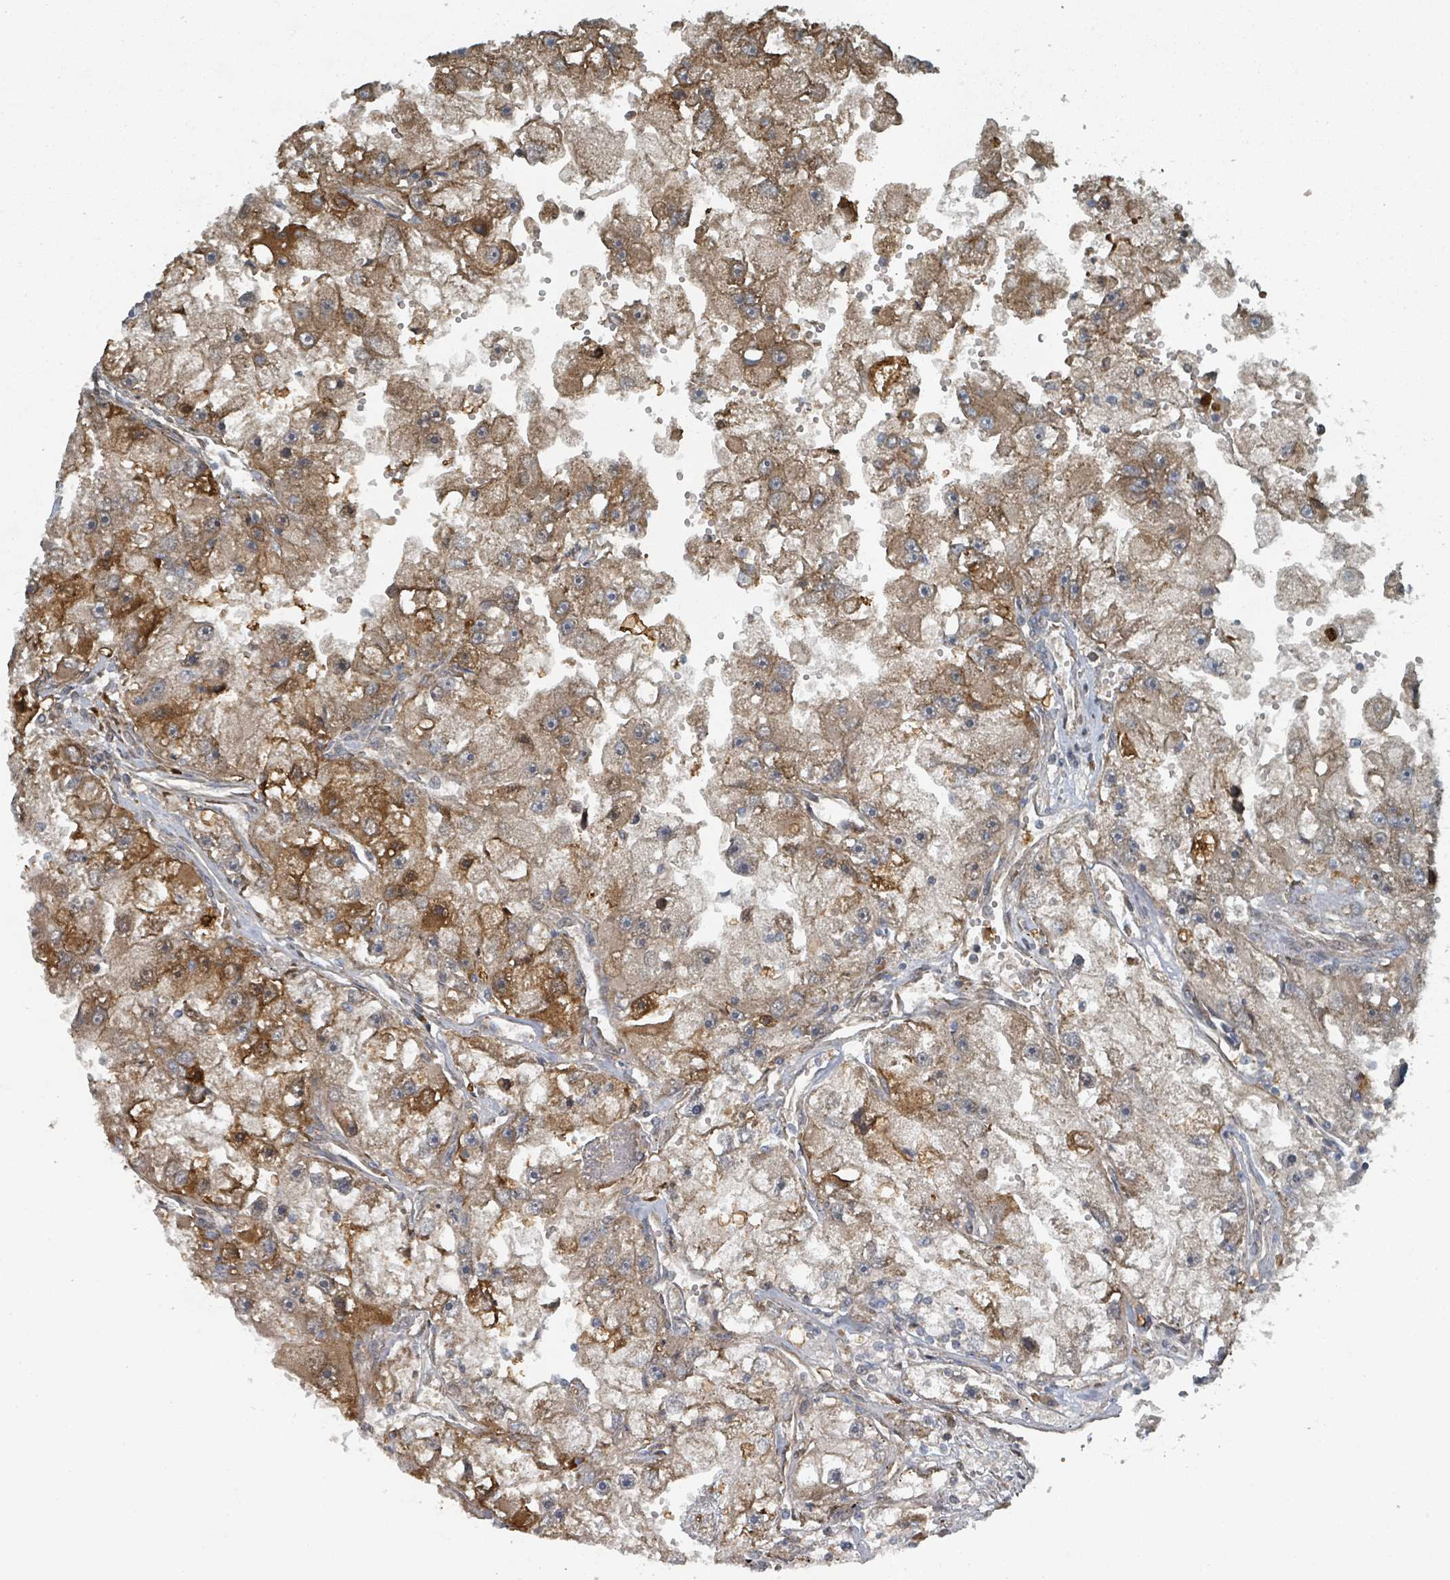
{"staining": {"intensity": "moderate", "quantity": ">75%", "location": "cytoplasmic/membranous"}, "tissue": "renal cancer", "cell_type": "Tumor cells", "image_type": "cancer", "snomed": [{"axis": "morphology", "description": "Adenocarcinoma, NOS"}, {"axis": "topography", "description": "Kidney"}], "caption": "About >75% of tumor cells in human renal cancer (adenocarcinoma) exhibit moderate cytoplasmic/membranous protein staining as visualized by brown immunohistochemical staining.", "gene": "RHPN2", "patient": {"sex": "male", "age": 63}}